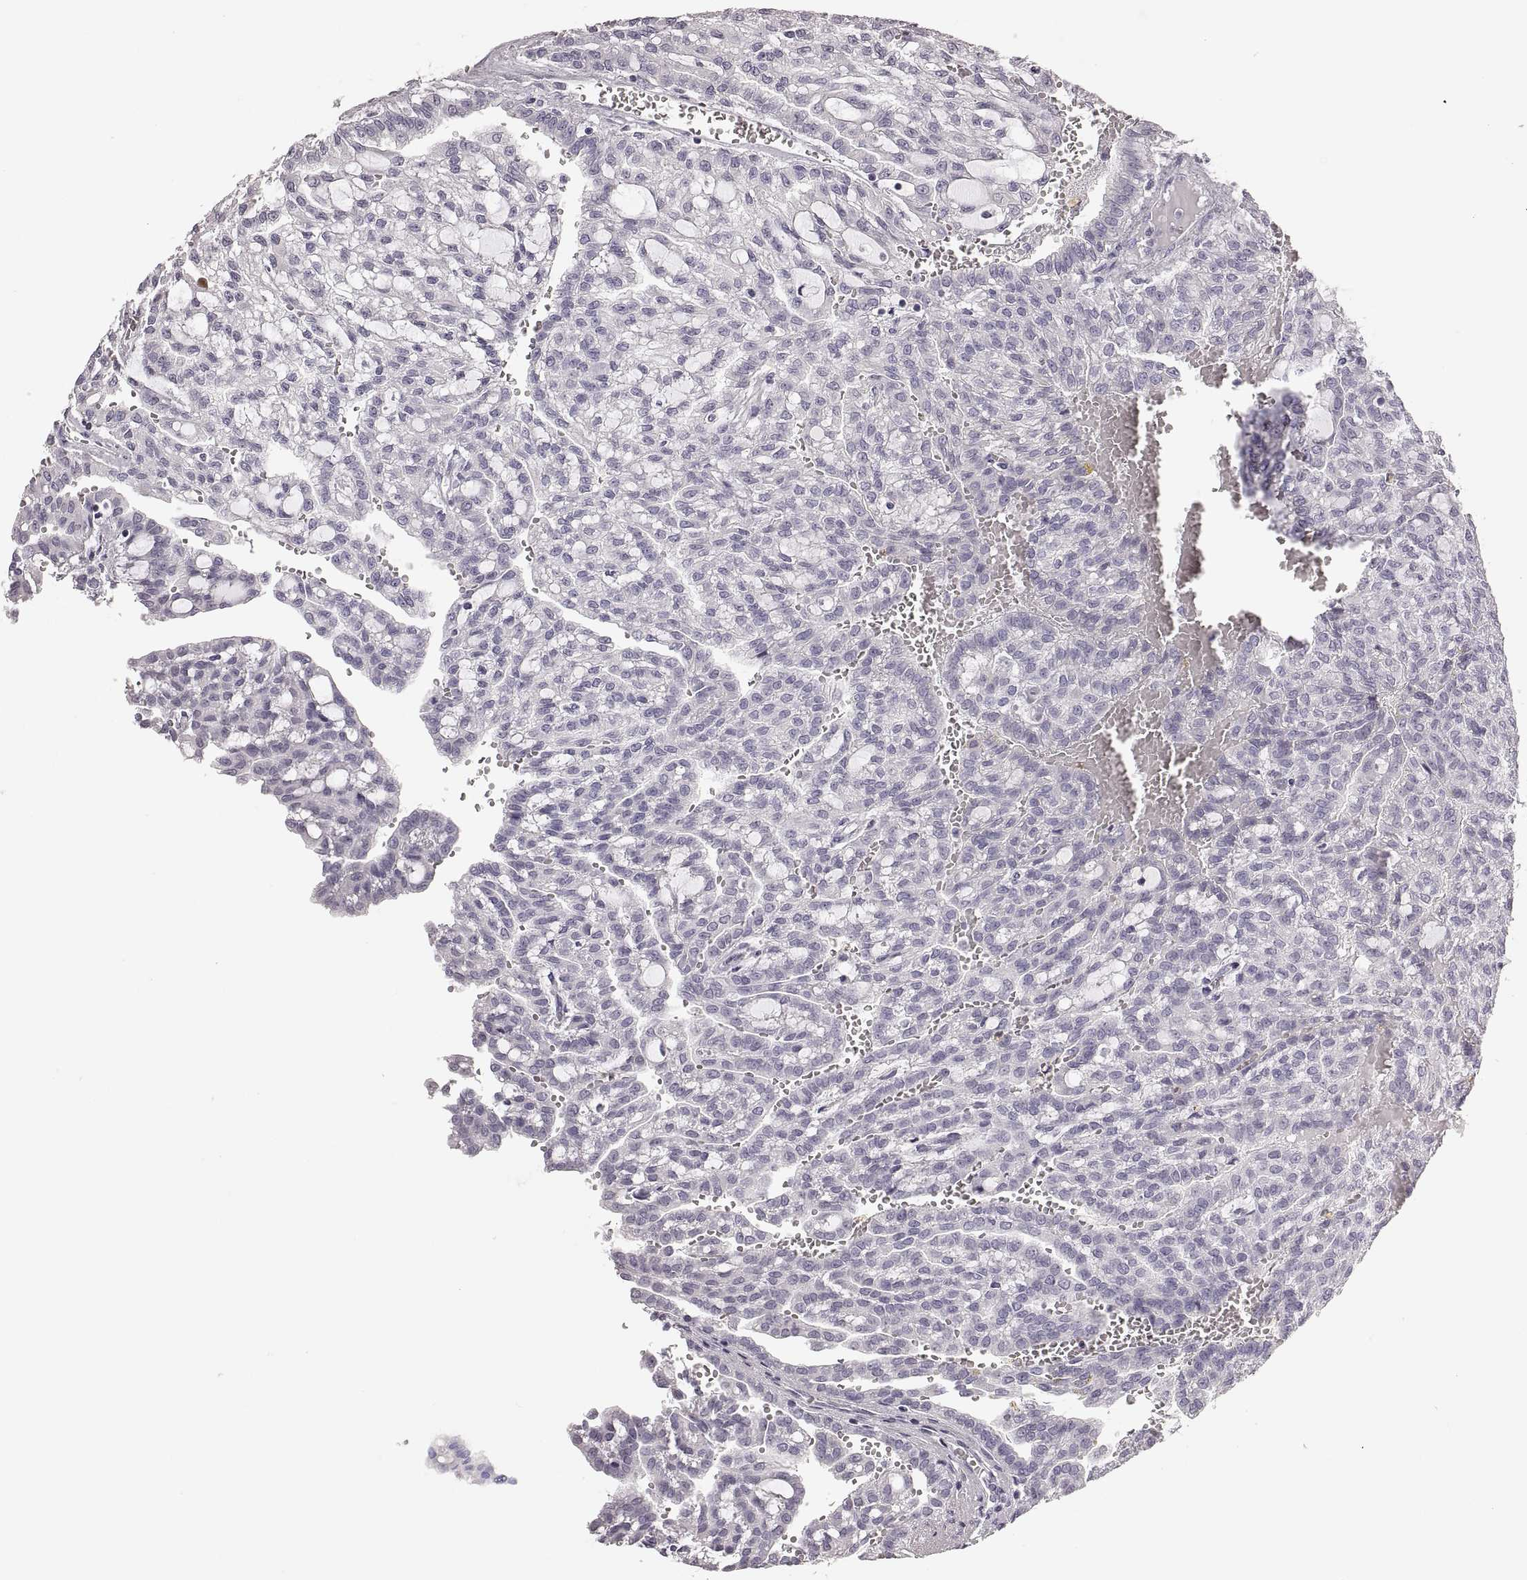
{"staining": {"intensity": "negative", "quantity": "none", "location": "none"}, "tissue": "renal cancer", "cell_type": "Tumor cells", "image_type": "cancer", "snomed": [{"axis": "morphology", "description": "Adenocarcinoma, NOS"}, {"axis": "topography", "description": "Kidney"}], "caption": "IHC micrograph of neoplastic tissue: human adenocarcinoma (renal) stained with DAB (3,3'-diaminobenzidine) demonstrates no significant protein expression in tumor cells.", "gene": "RDH13", "patient": {"sex": "male", "age": 63}}